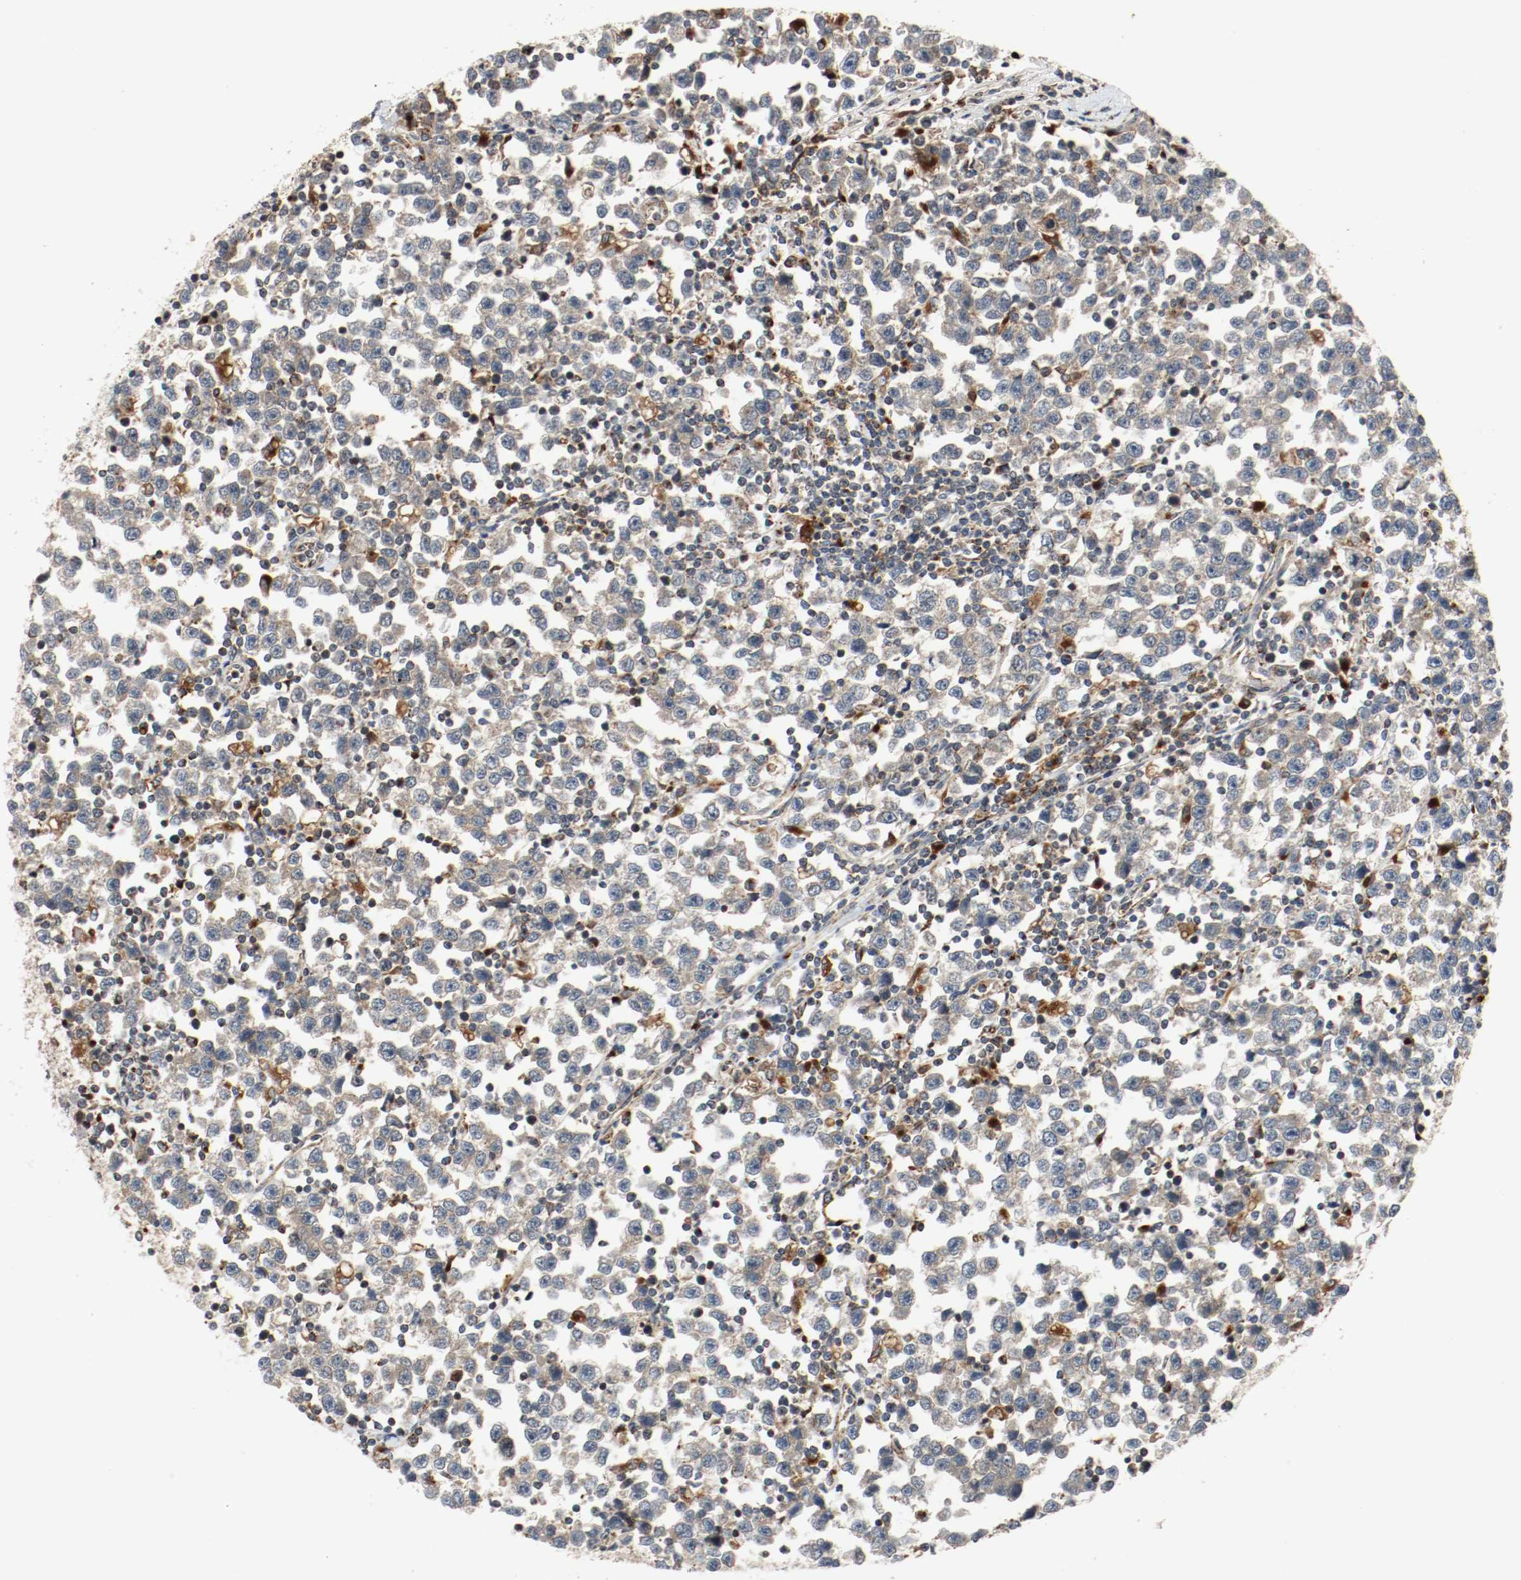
{"staining": {"intensity": "moderate", "quantity": ">75%", "location": "cytoplasmic/membranous"}, "tissue": "testis cancer", "cell_type": "Tumor cells", "image_type": "cancer", "snomed": [{"axis": "morphology", "description": "Seminoma, NOS"}, {"axis": "topography", "description": "Testis"}], "caption": "Moderate cytoplasmic/membranous expression is appreciated in about >75% of tumor cells in testis cancer.", "gene": "LAMP2", "patient": {"sex": "male", "age": 43}}